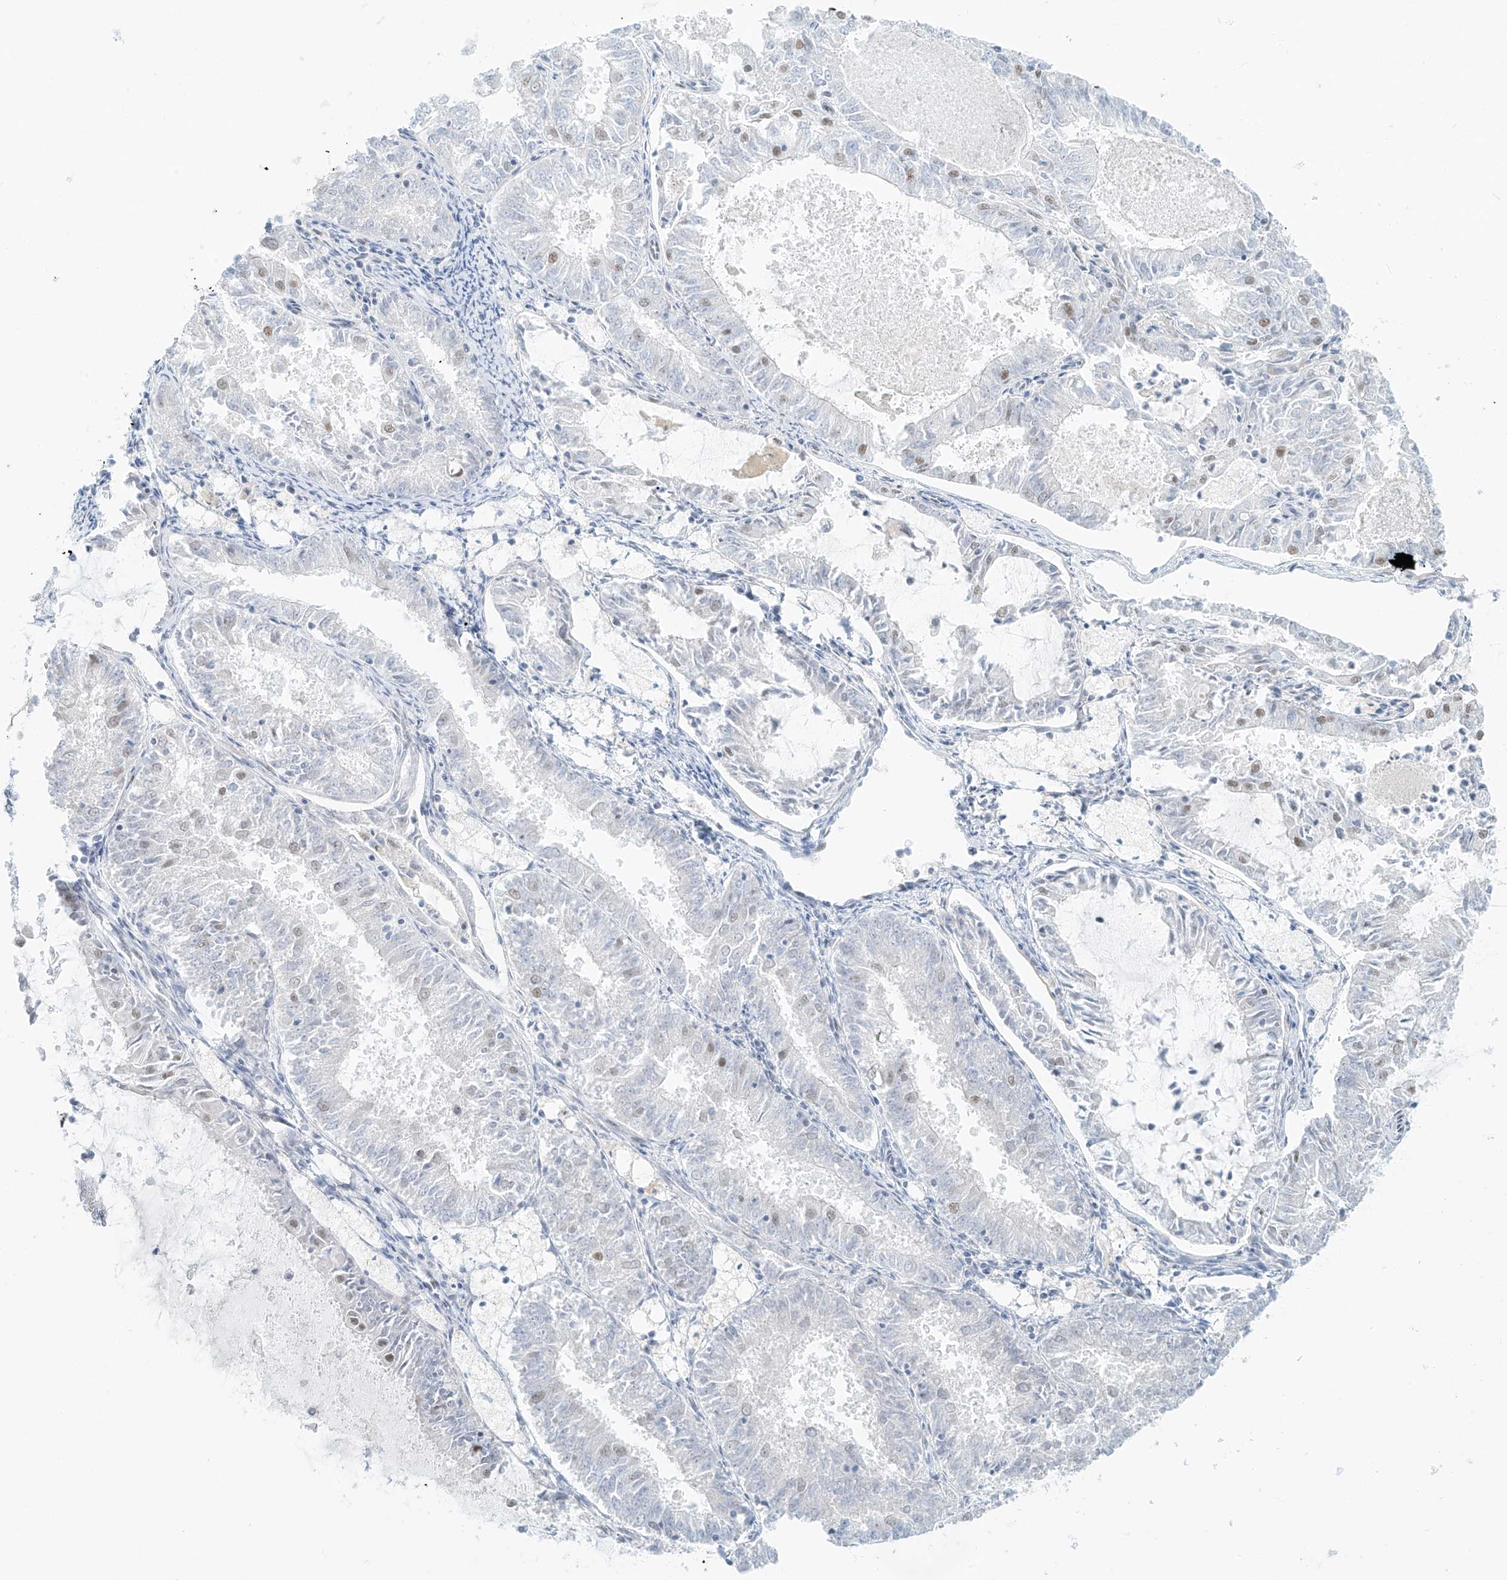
{"staining": {"intensity": "negative", "quantity": "none", "location": "none"}, "tissue": "endometrial cancer", "cell_type": "Tumor cells", "image_type": "cancer", "snomed": [{"axis": "morphology", "description": "Adenocarcinoma, NOS"}, {"axis": "topography", "description": "Endometrium"}], "caption": "The image shows no staining of tumor cells in endometrial cancer (adenocarcinoma).", "gene": "PGC", "patient": {"sex": "female", "age": 57}}